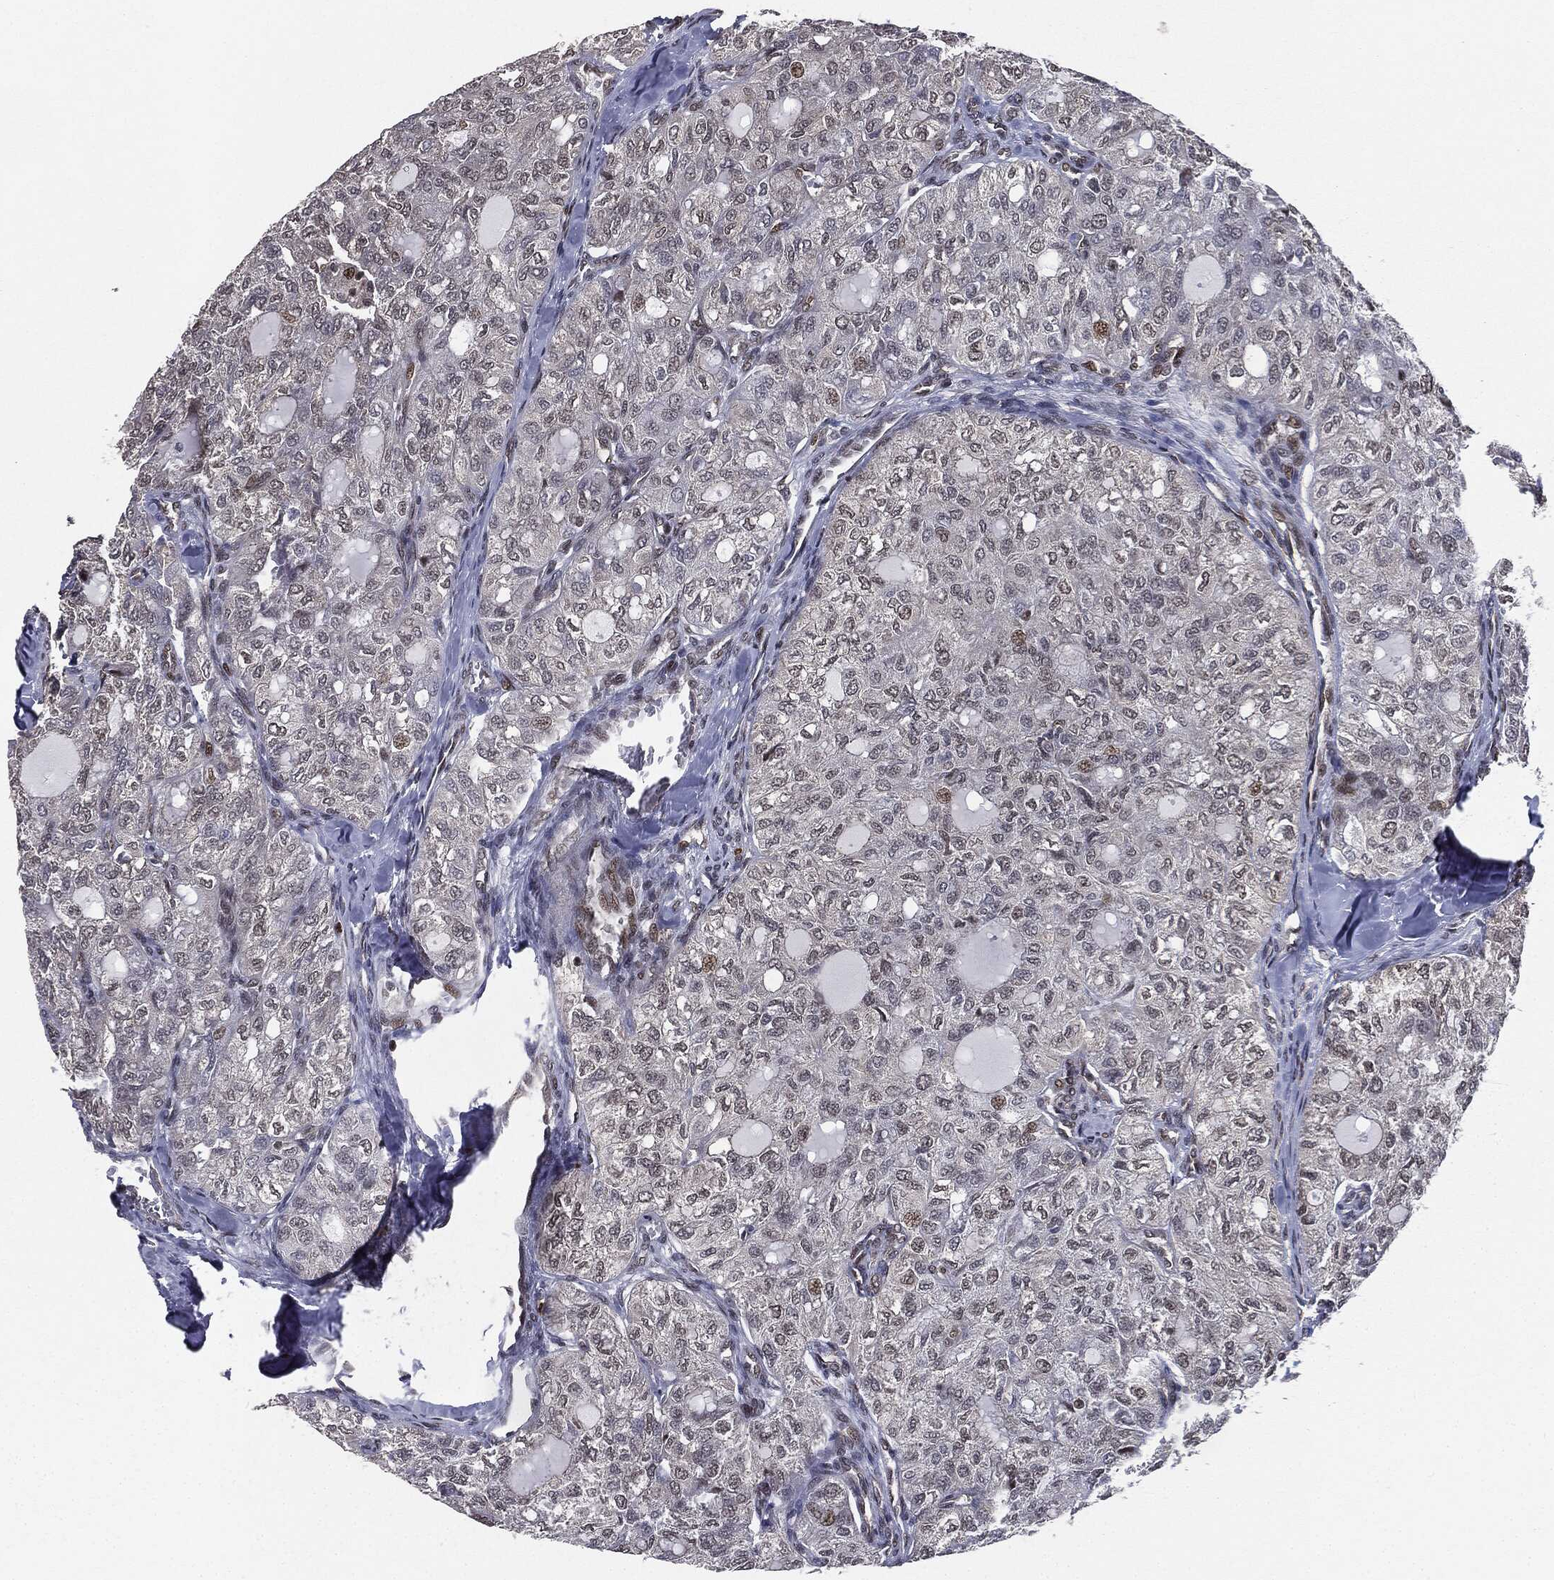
{"staining": {"intensity": "weak", "quantity": "<25%", "location": "nuclear"}, "tissue": "thyroid cancer", "cell_type": "Tumor cells", "image_type": "cancer", "snomed": [{"axis": "morphology", "description": "Follicular adenoma carcinoma, NOS"}, {"axis": "topography", "description": "Thyroid gland"}], "caption": "Immunohistochemical staining of thyroid cancer (follicular adenoma carcinoma) reveals no significant positivity in tumor cells.", "gene": "TBC1D22A", "patient": {"sex": "male", "age": 75}}